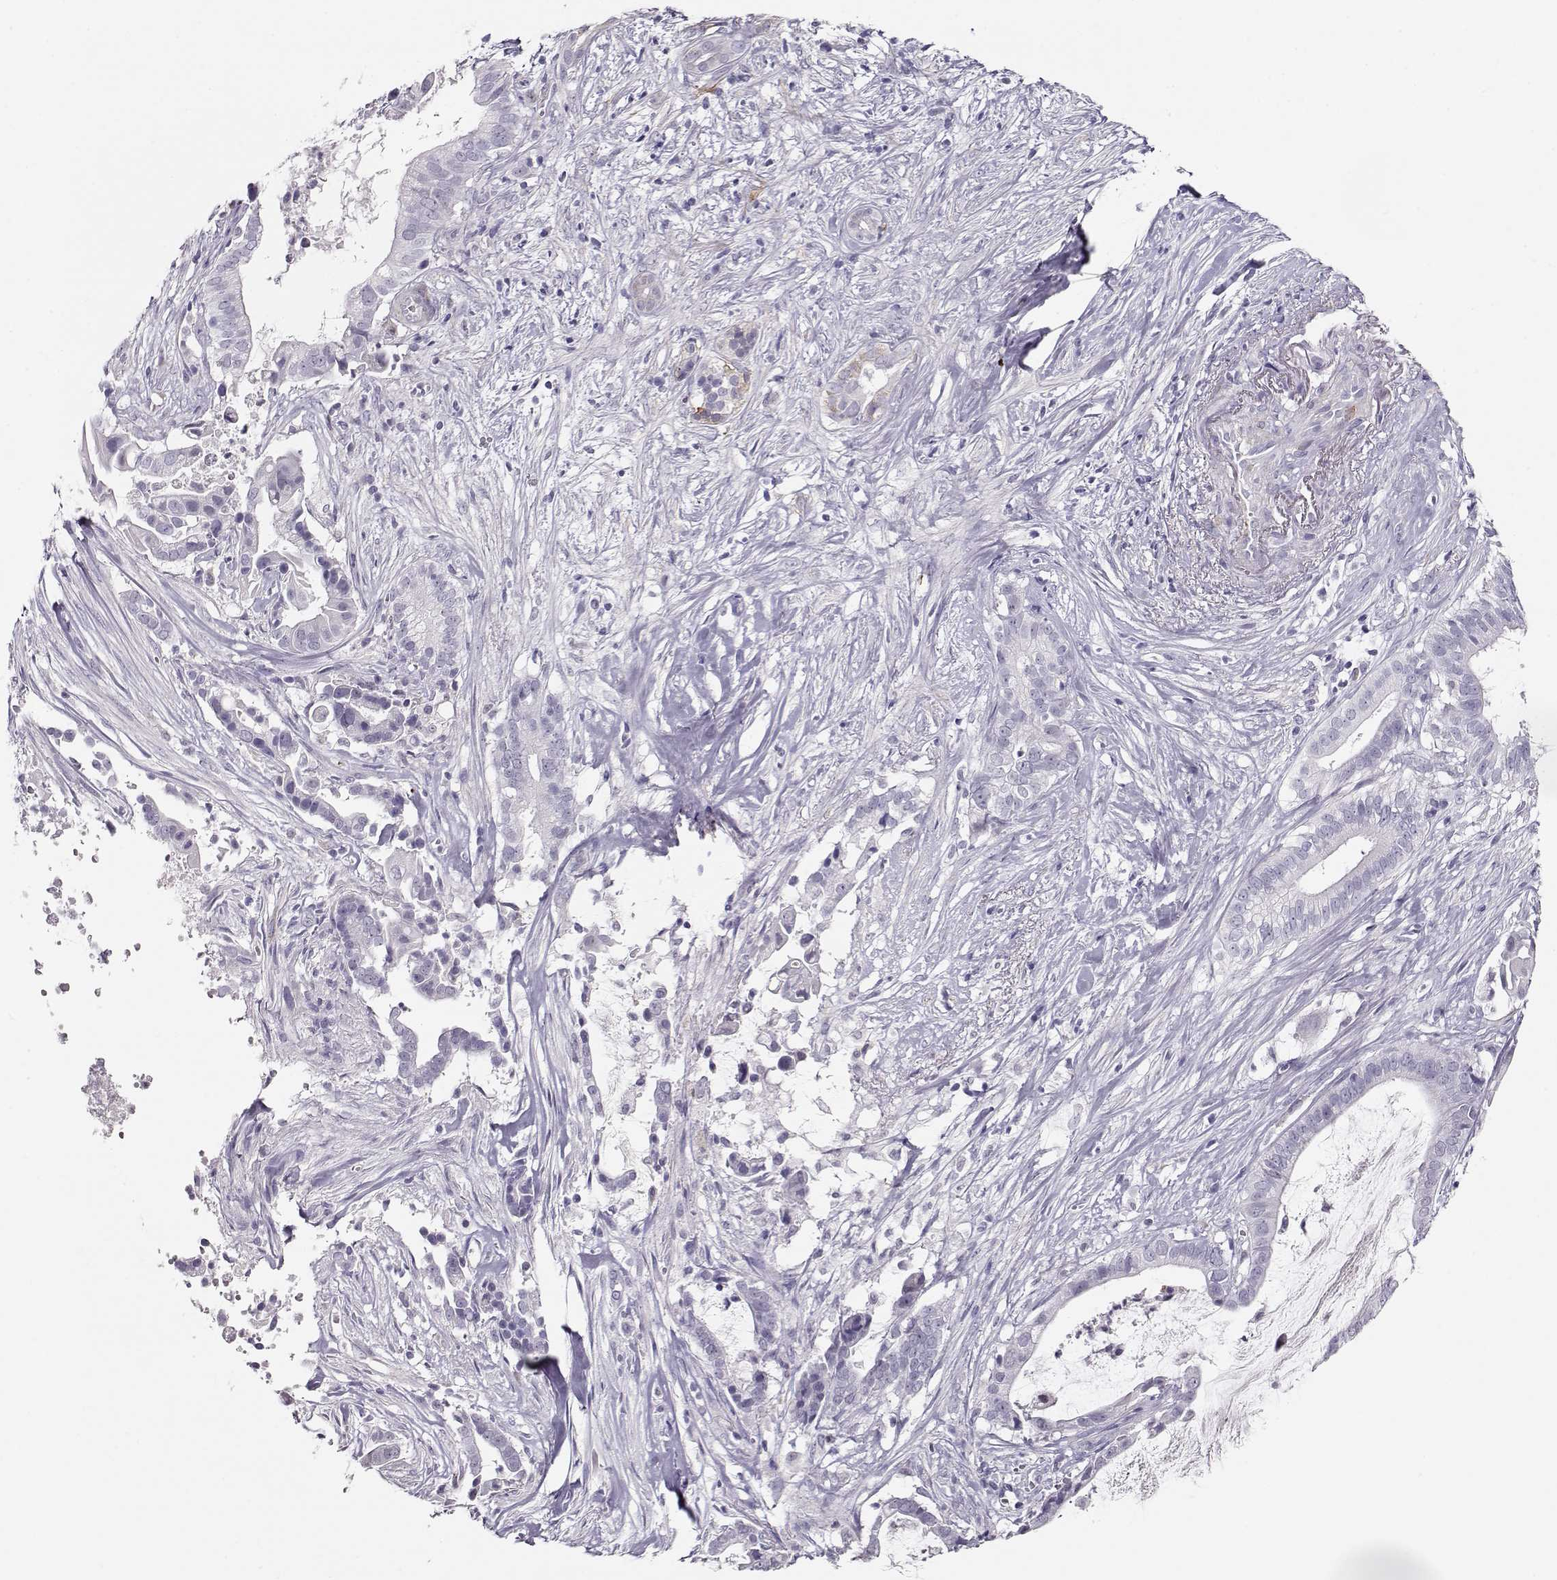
{"staining": {"intensity": "negative", "quantity": "none", "location": "none"}, "tissue": "pancreatic cancer", "cell_type": "Tumor cells", "image_type": "cancer", "snomed": [{"axis": "morphology", "description": "Adenocarcinoma, NOS"}, {"axis": "topography", "description": "Pancreas"}], "caption": "Image shows no significant protein positivity in tumor cells of adenocarcinoma (pancreatic).", "gene": "RBM44", "patient": {"sex": "male", "age": 61}}